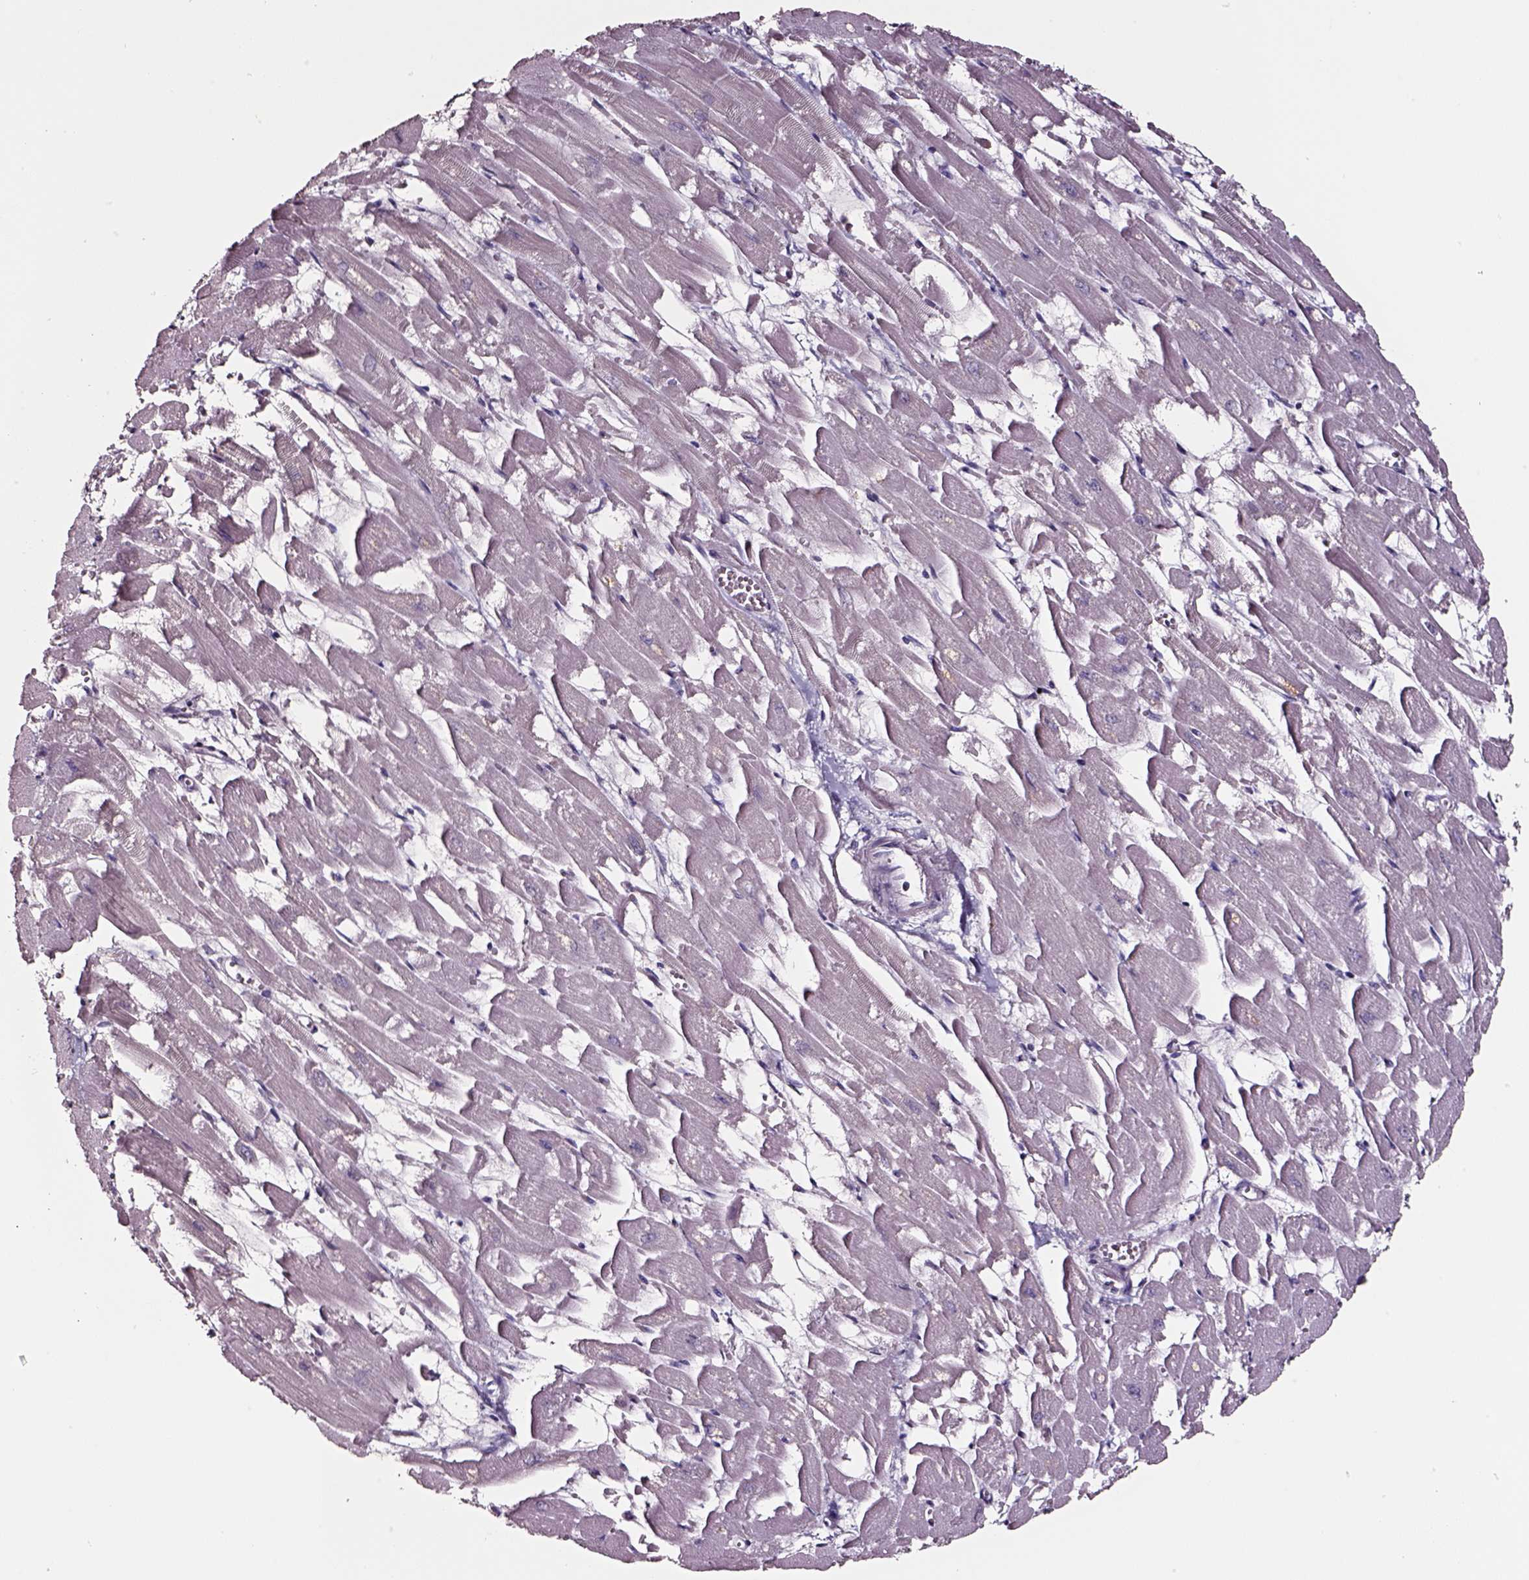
{"staining": {"intensity": "negative", "quantity": "none", "location": "none"}, "tissue": "heart muscle", "cell_type": "Cardiomyocytes", "image_type": "normal", "snomed": [{"axis": "morphology", "description": "Normal tissue, NOS"}, {"axis": "topography", "description": "Heart"}], "caption": "DAB (3,3'-diaminobenzidine) immunohistochemical staining of unremarkable human heart muscle shows no significant positivity in cardiomyocytes. The staining is performed using DAB (3,3'-diaminobenzidine) brown chromogen with nuclei counter-stained in using hematoxylin.", "gene": "SMIM17", "patient": {"sex": "female", "age": 52}}